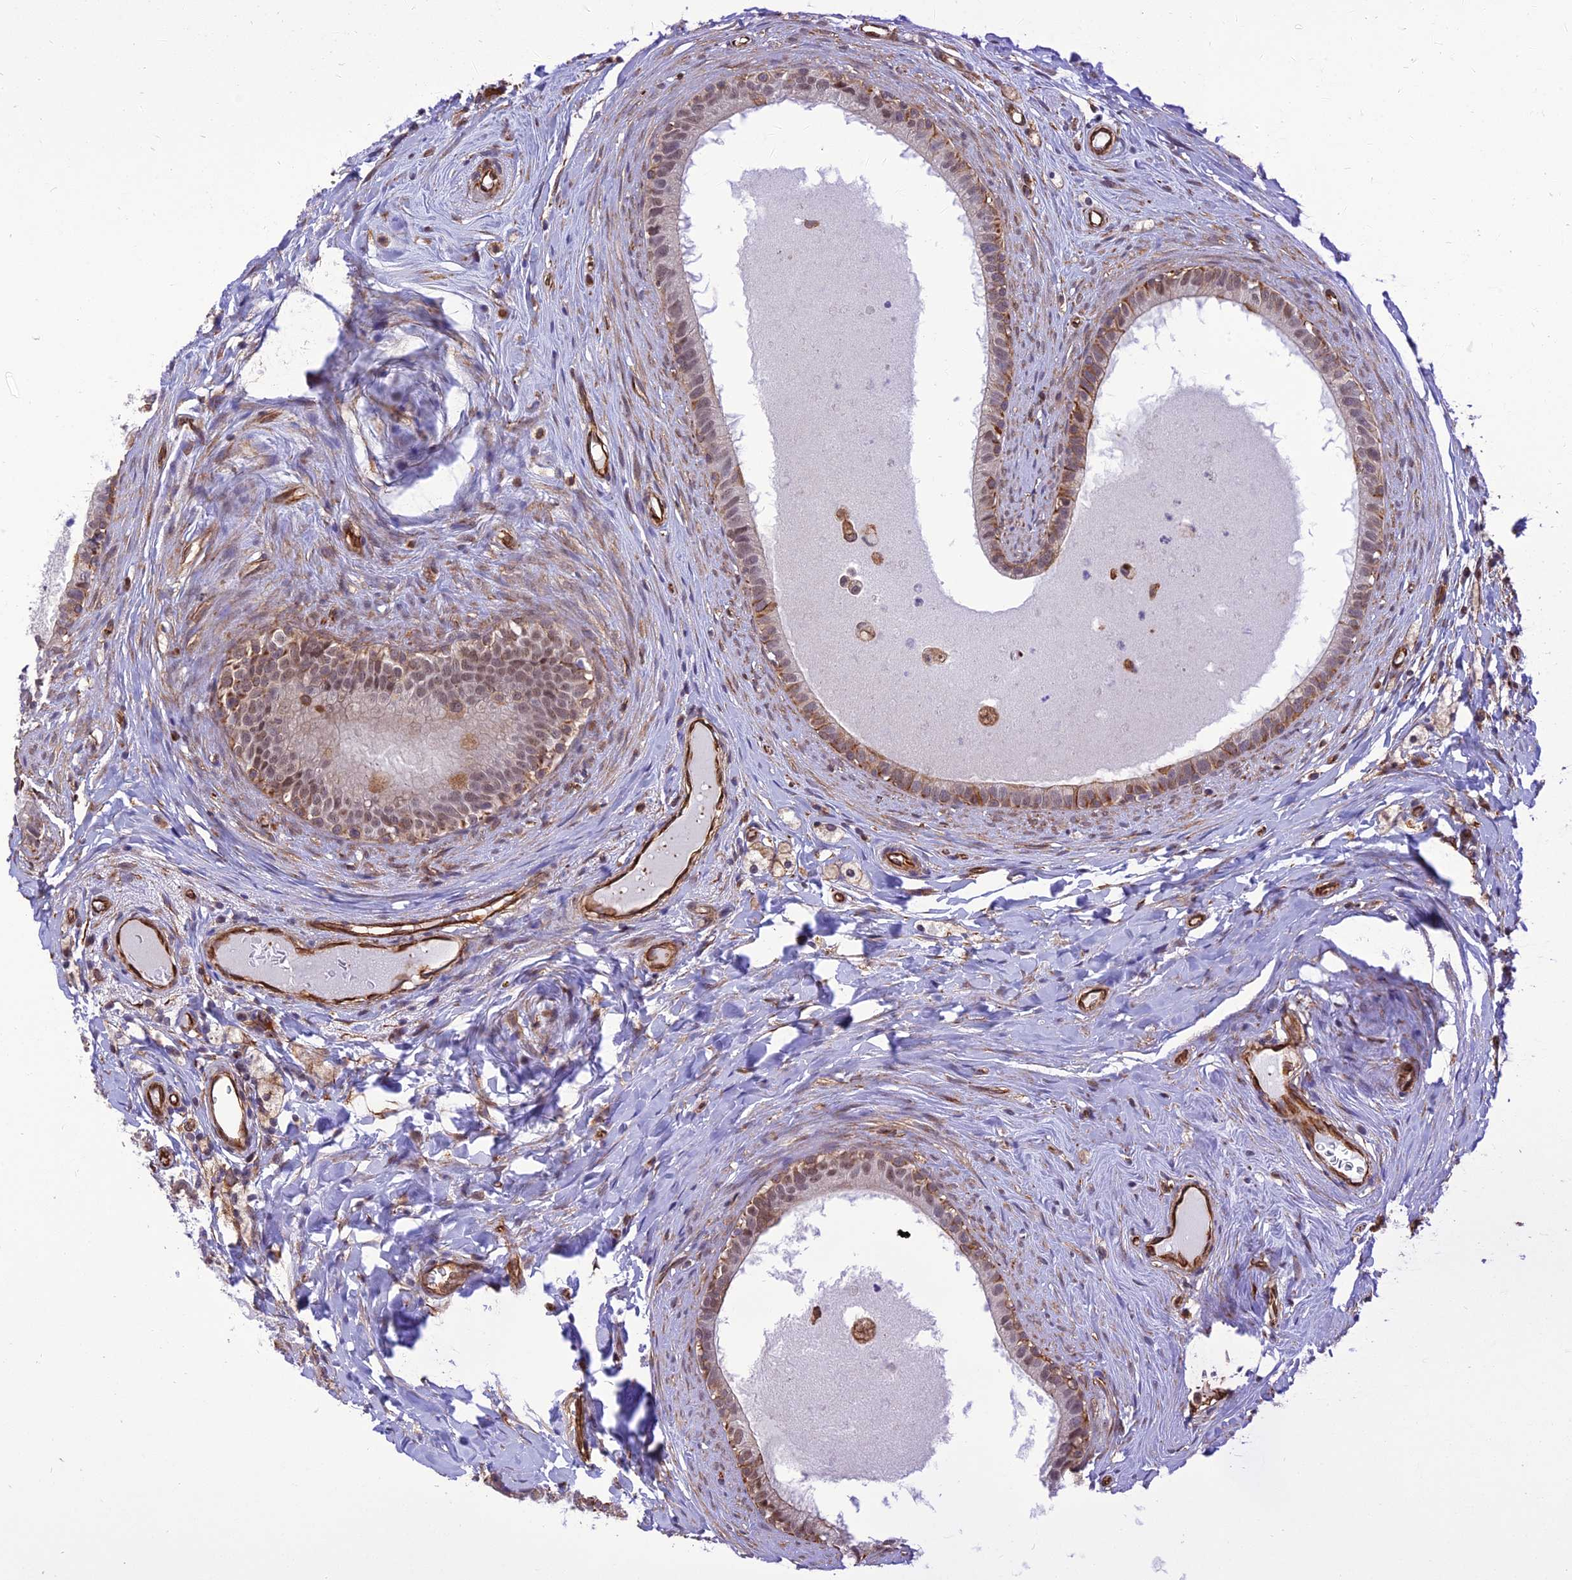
{"staining": {"intensity": "moderate", "quantity": "25%-75%", "location": "cytoplasmic/membranous,nuclear"}, "tissue": "epididymis", "cell_type": "Glandular cells", "image_type": "normal", "snomed": [{"axis": "morphology", "description": "Normal tissue, NOS"}, {"axis": "topography", "description": "Epididymis"}], "caption": "Immunohistochemical staining of benign human epididymis displays moderate cytoplasmic/membranous,nuclear protein positivity in approximately 25%-75% of glandular cells.", "gene": "PAGR1", "patient": {"sex": "male", "age": 80}}